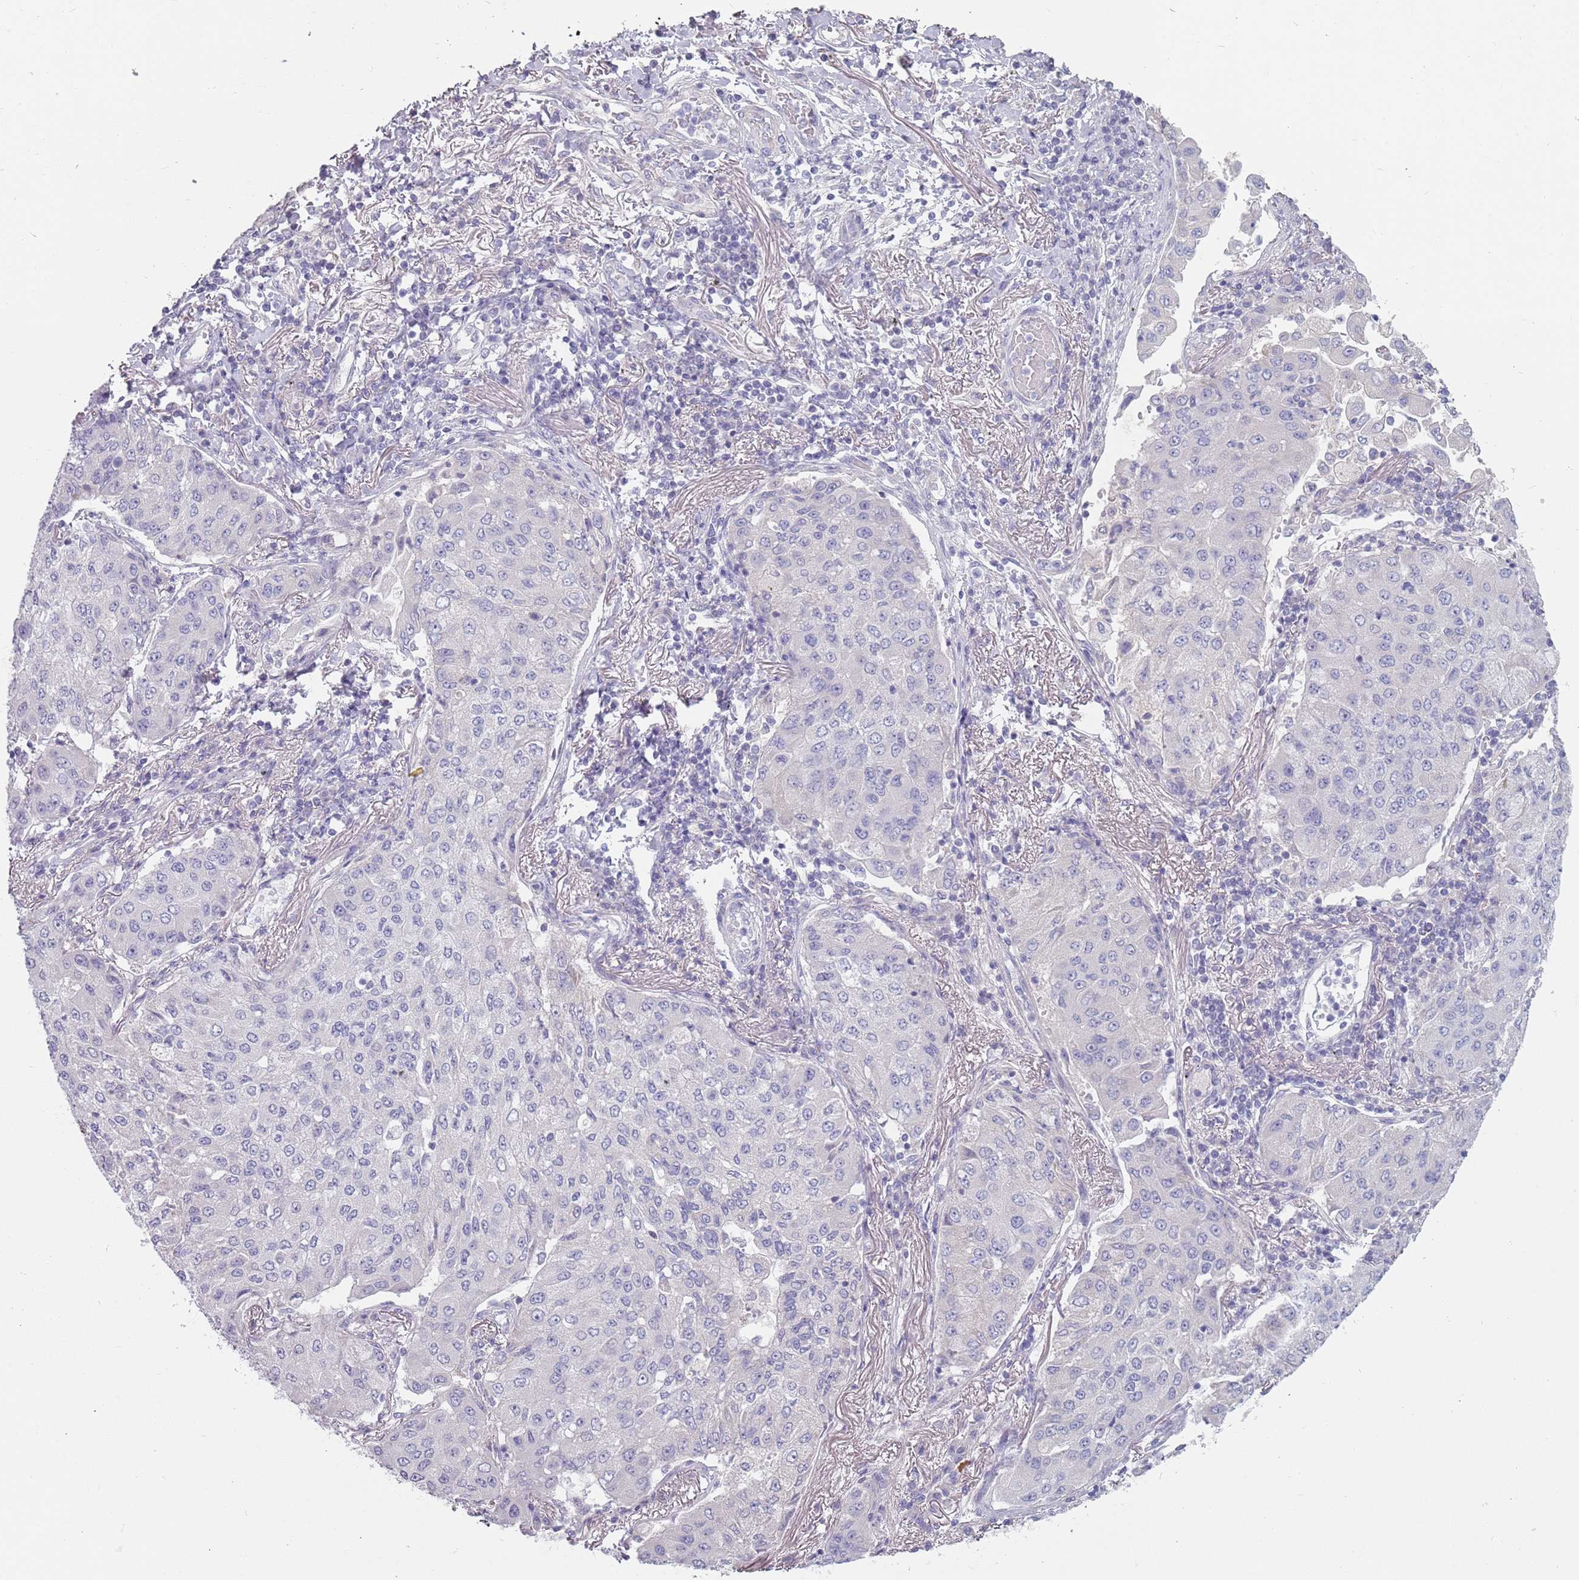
{"staining": {"intensity": "negative", "quantity": "none", "location": "none"}, "tissue": "lung cancer", "cell_type": "Tumor cells", "image_type": "cancer", "snomed": [{"axis": "morphology", "description": "Squamous cell carcinoma, NOS"}, {"axis": "topography", "description": "Lung"}], "caption": "High magnification brightfield microscopy of lung cancer stained with DAB (3,3'-diaminobenzidine) (brown) and counterstained with hematoxylin (blue): tumor cells show no significant staining. (Immunohistochemistry (ihc), brightfield microscopy, high magnification).", "gene": "DDX4", "patient": {"sex": "male", "age": 74}}